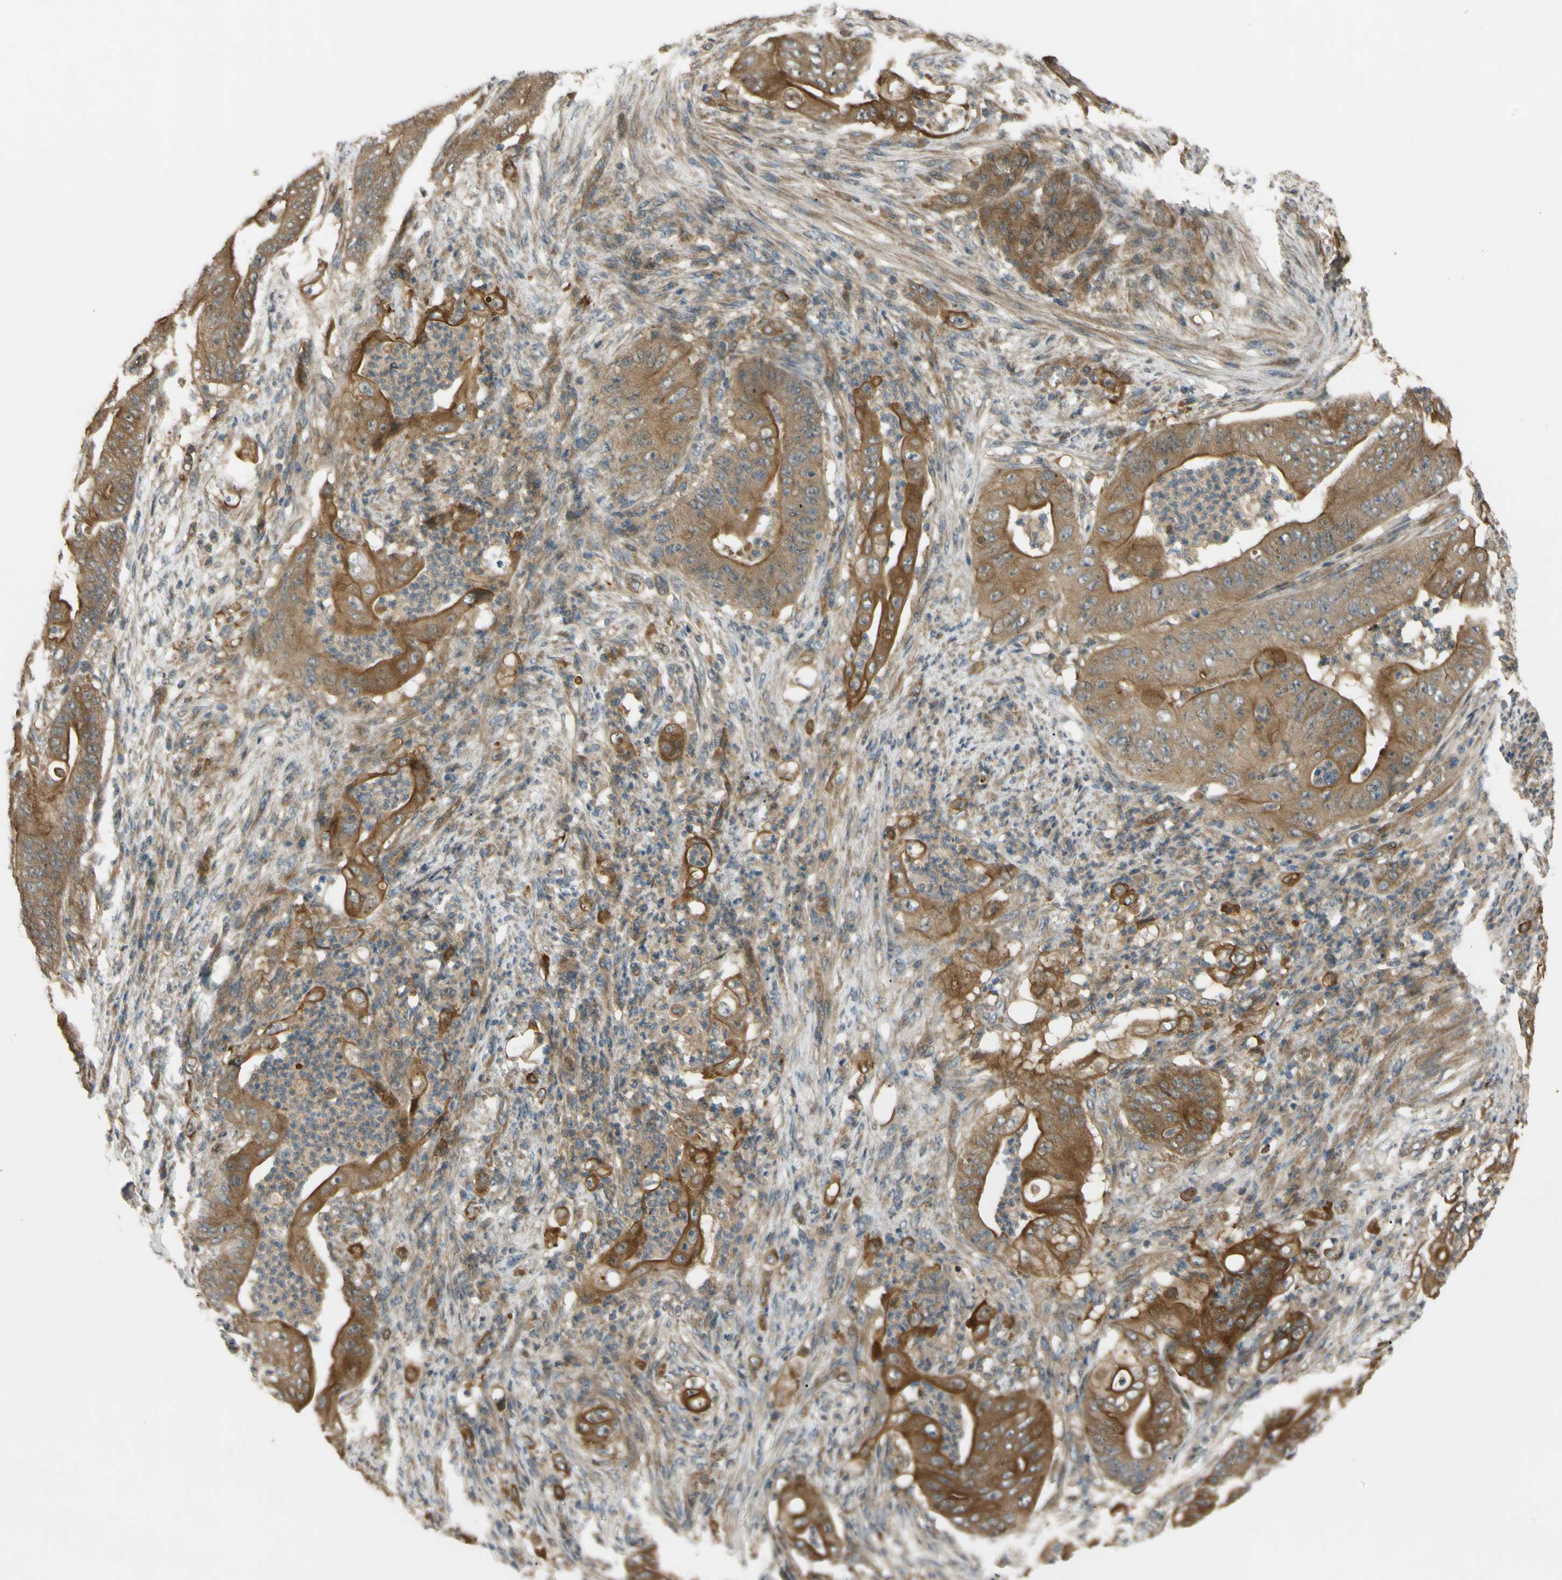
{"staining": {"intensity": "moderate", "quantity": ">75%", "location": "cytoplasmic/membranous"}, "tissue": "stomach cancer", "cell_type": "Tumor cells", "image_type": "cancer", "snomed": [{"axis": "morphology", "description": "Adenocarcinoma, NOS"}, {"axis": "topography", "description": "Stomach"}], "caption": "The photomicrograph reveals a brown stain indicating the presence of a protein in the cytoplasmic/membranous of tumor cells in stomach cancer. Nuclei are stained in blue.", "gene": "FLII", "patient": {"sex": "female", "age": 73}}